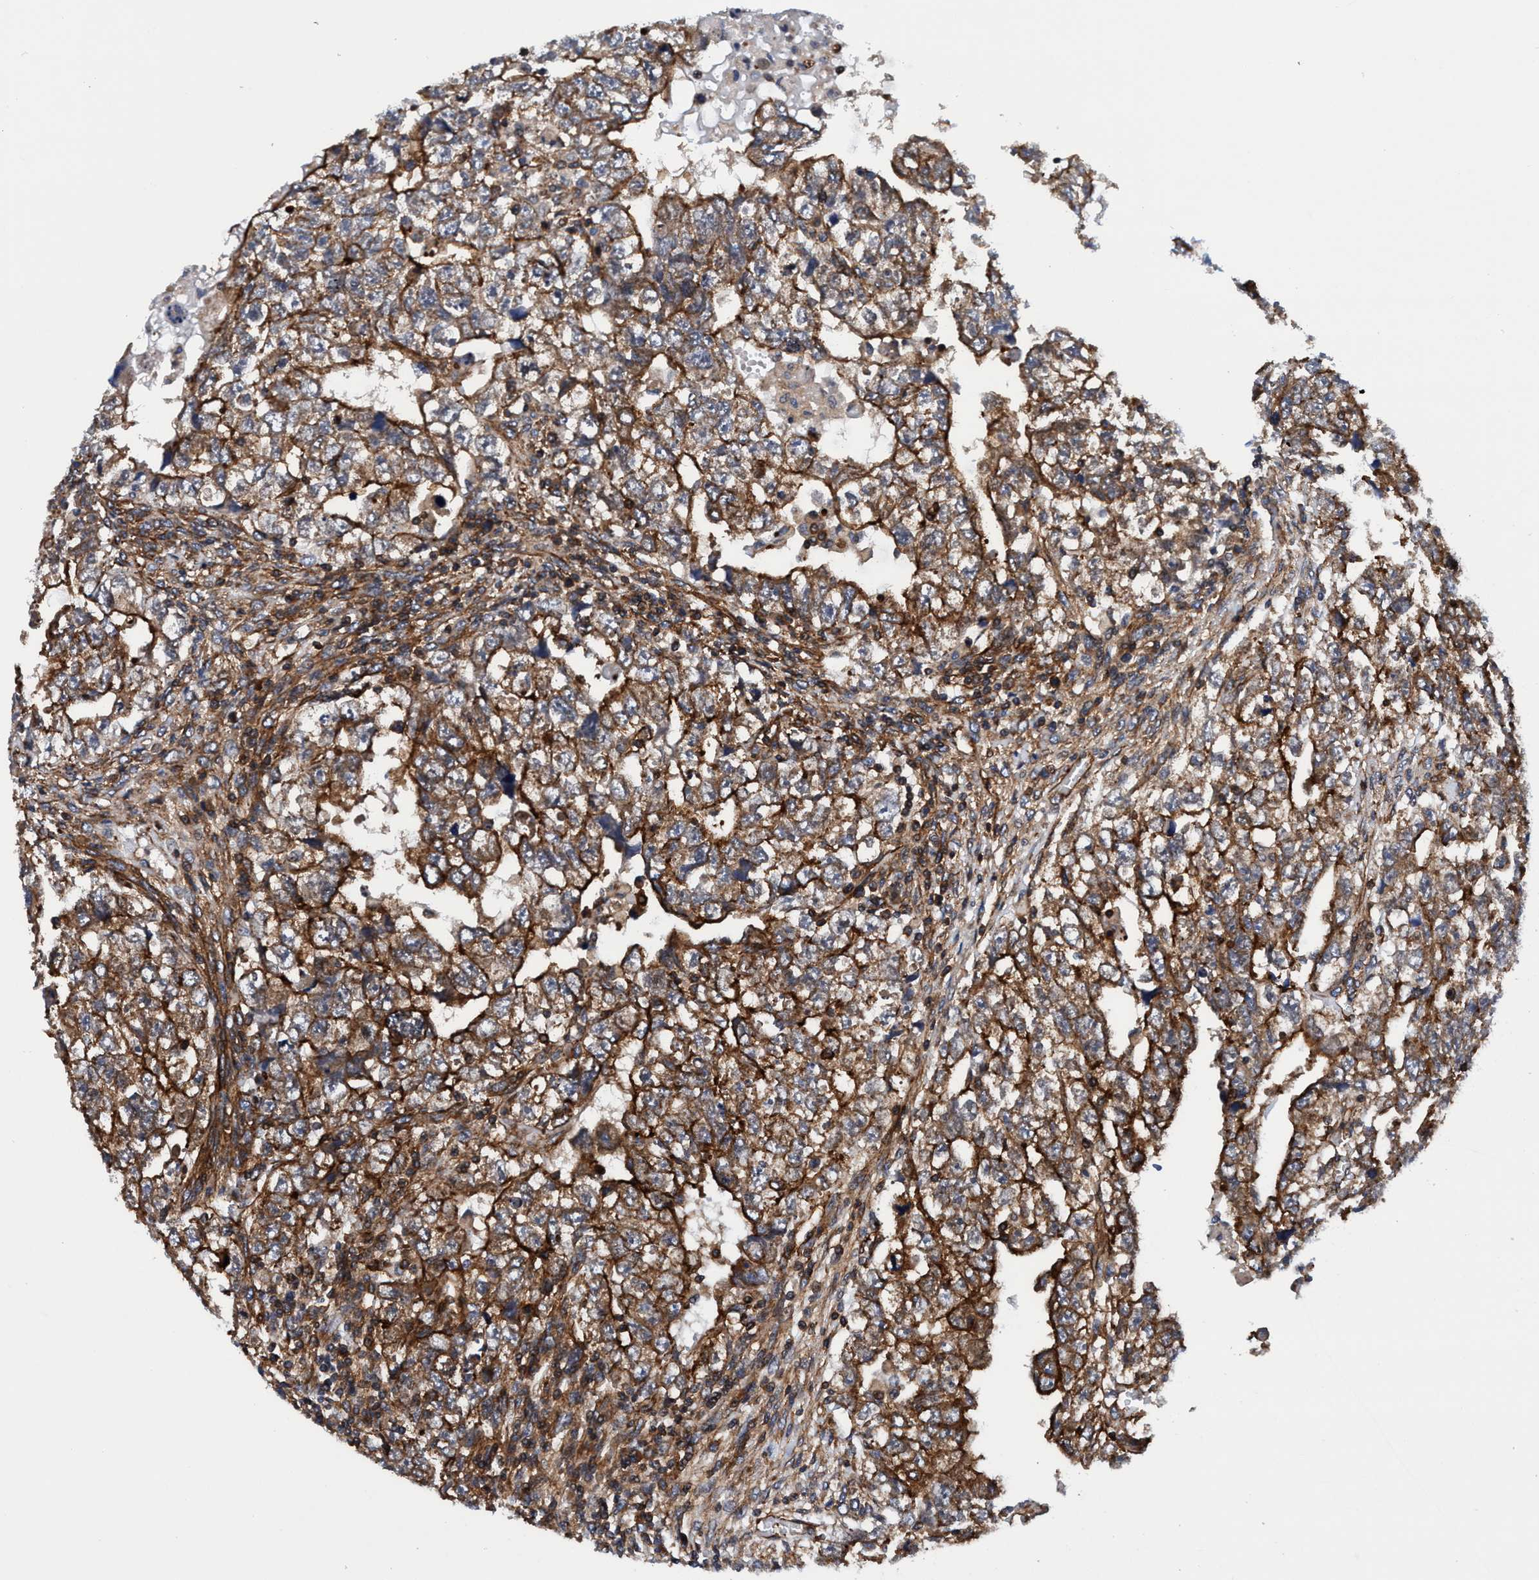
{"staining": {"intensity": "strong", "quantity": ">75%", "location": "cytoplasmic/membranous"}, "tissue": "testis cancer", "cell_type": "Tumor cells", "image_type": "cancer", "snomed": [{"axis": "morphology", "description": "Carcinoma, Embryonal, NOS"}, {"axis": "topography", "description": "Testis"}], "caption": "IHC photomicrograph of neoplastic tissue: testis embryonal carcinoma stained using IHC exhibits high levels of strong protein expression localized specifically in the cytoplasmic/membranous of tumor cells, appearing as a cytoplasmic/membranous brown color.", "gene": "MCM3AP", "patient": {"sex": "male", "age": 36}}